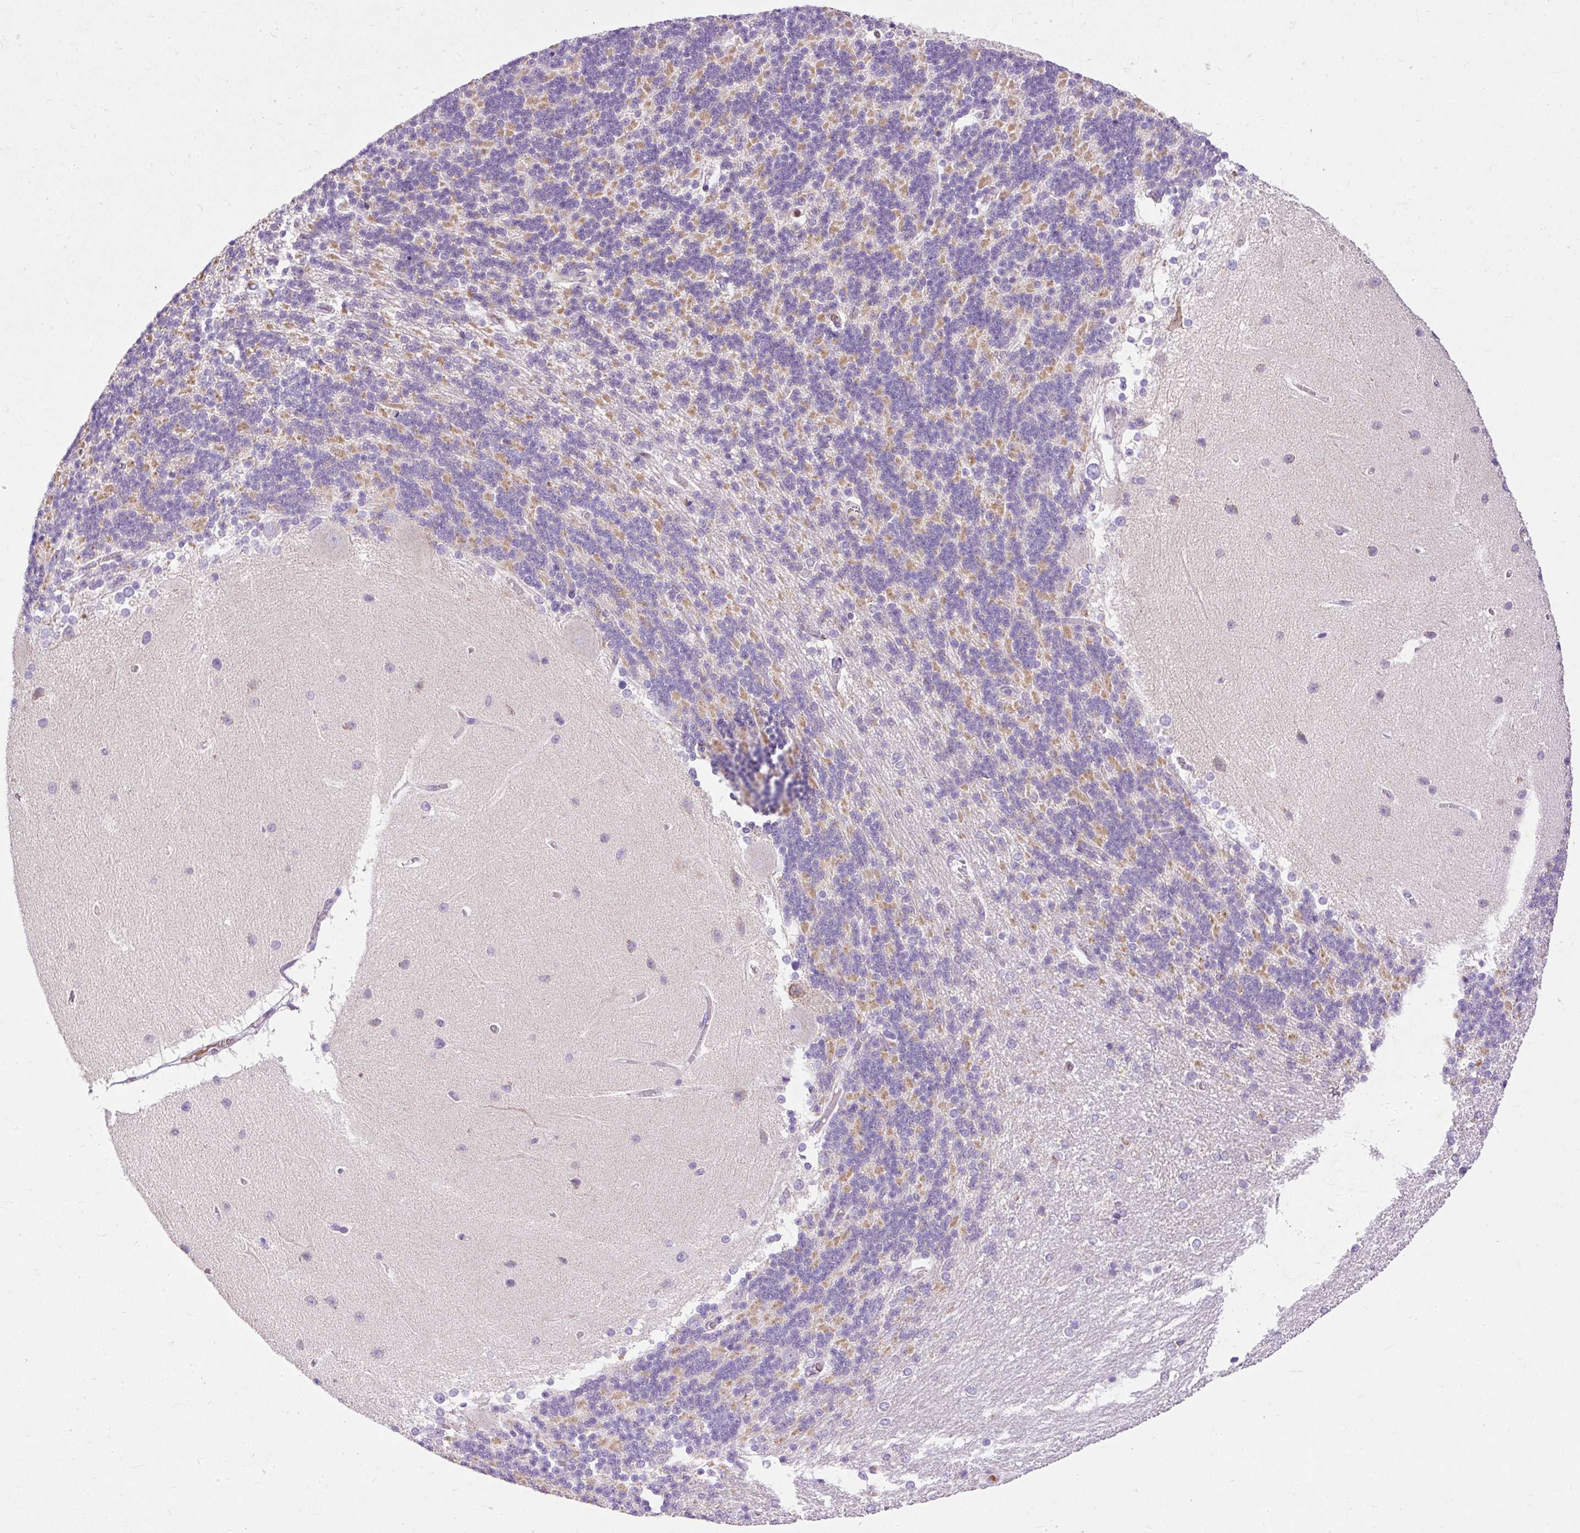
{"staining": {"intensity": "strong", "quantity": "25%-75%", "location": "cytoplasmic/membranous"}, "tissue": "cerebellum", "cell_type": "Cells in granular layer", "image_type": "normal", "snomed": [{"axis": "morphology", "description": "Normal tissue, NOS"}, {"axis": "topography", "description": "Cerebellum"}], "caption": "Approximately 25%-75% of cells in granular layer in unremarkable cerebellum reveal strong cytoplasmic/membranous protein positivity as visualized by brown immunohistochemical staining.", "gene": "IMMT", "patient": {"sex": "female", "age": 54}}